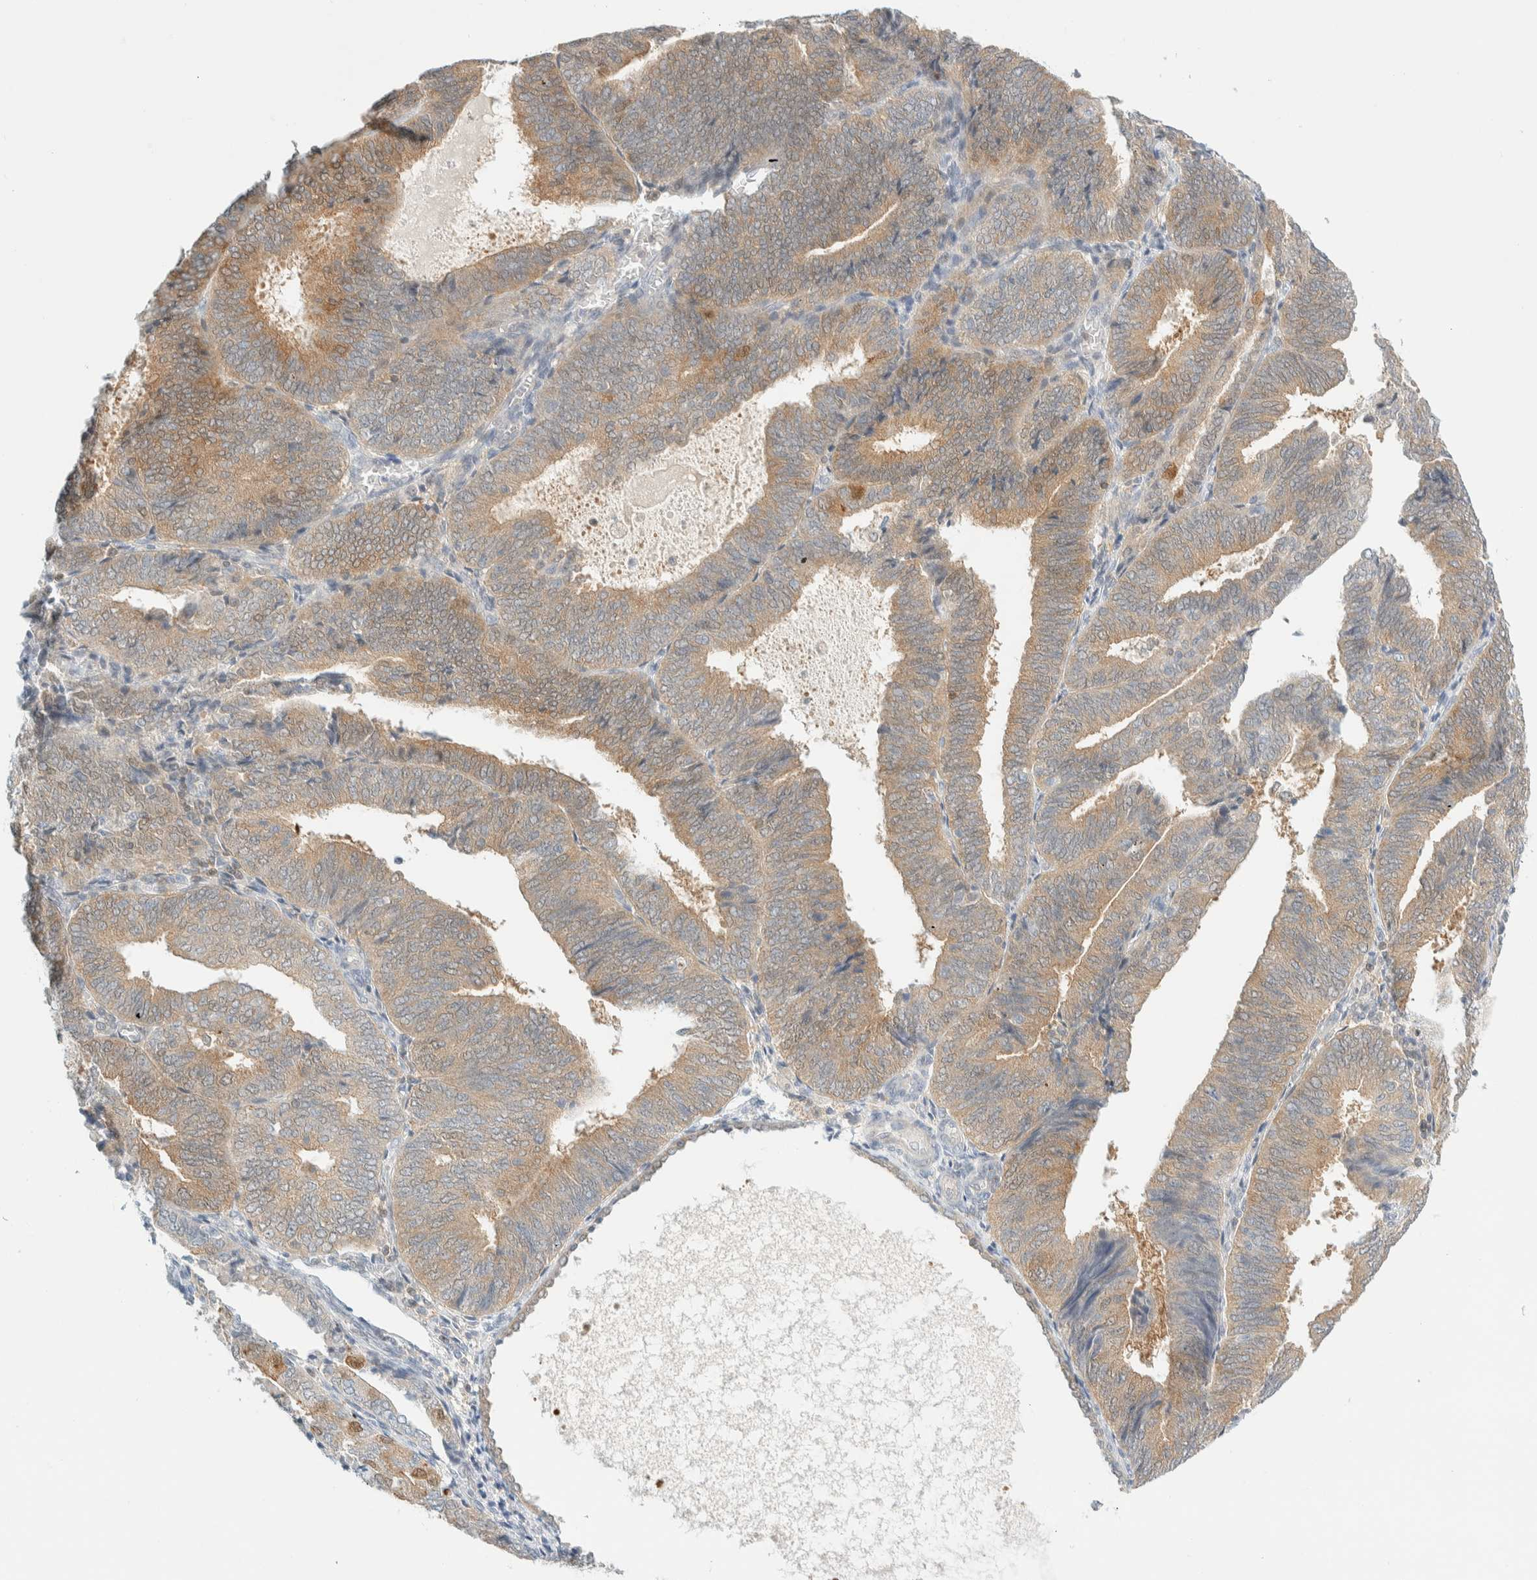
{"staining": {"intensity": "moderate", "quantity": ">75%", "location": "cytoplasmic/membranous"}, "tissue": "endometrial cancer", "cell_type": "Tumor cells", "image_type": "cancer", "snomed": [{"axis": "morphology", "description": "Adenocarcinoma, NOS"}, {"axis": "topography", "description": "Endometrium"}], "caption": "A micrograph of human endometrial cancer stained for a protein exhibits moderate cytoplasmic/membranous brown staining in tumor cells.", "gene": "PCYT2", "patient": {"sex": "female", "age": 81}}